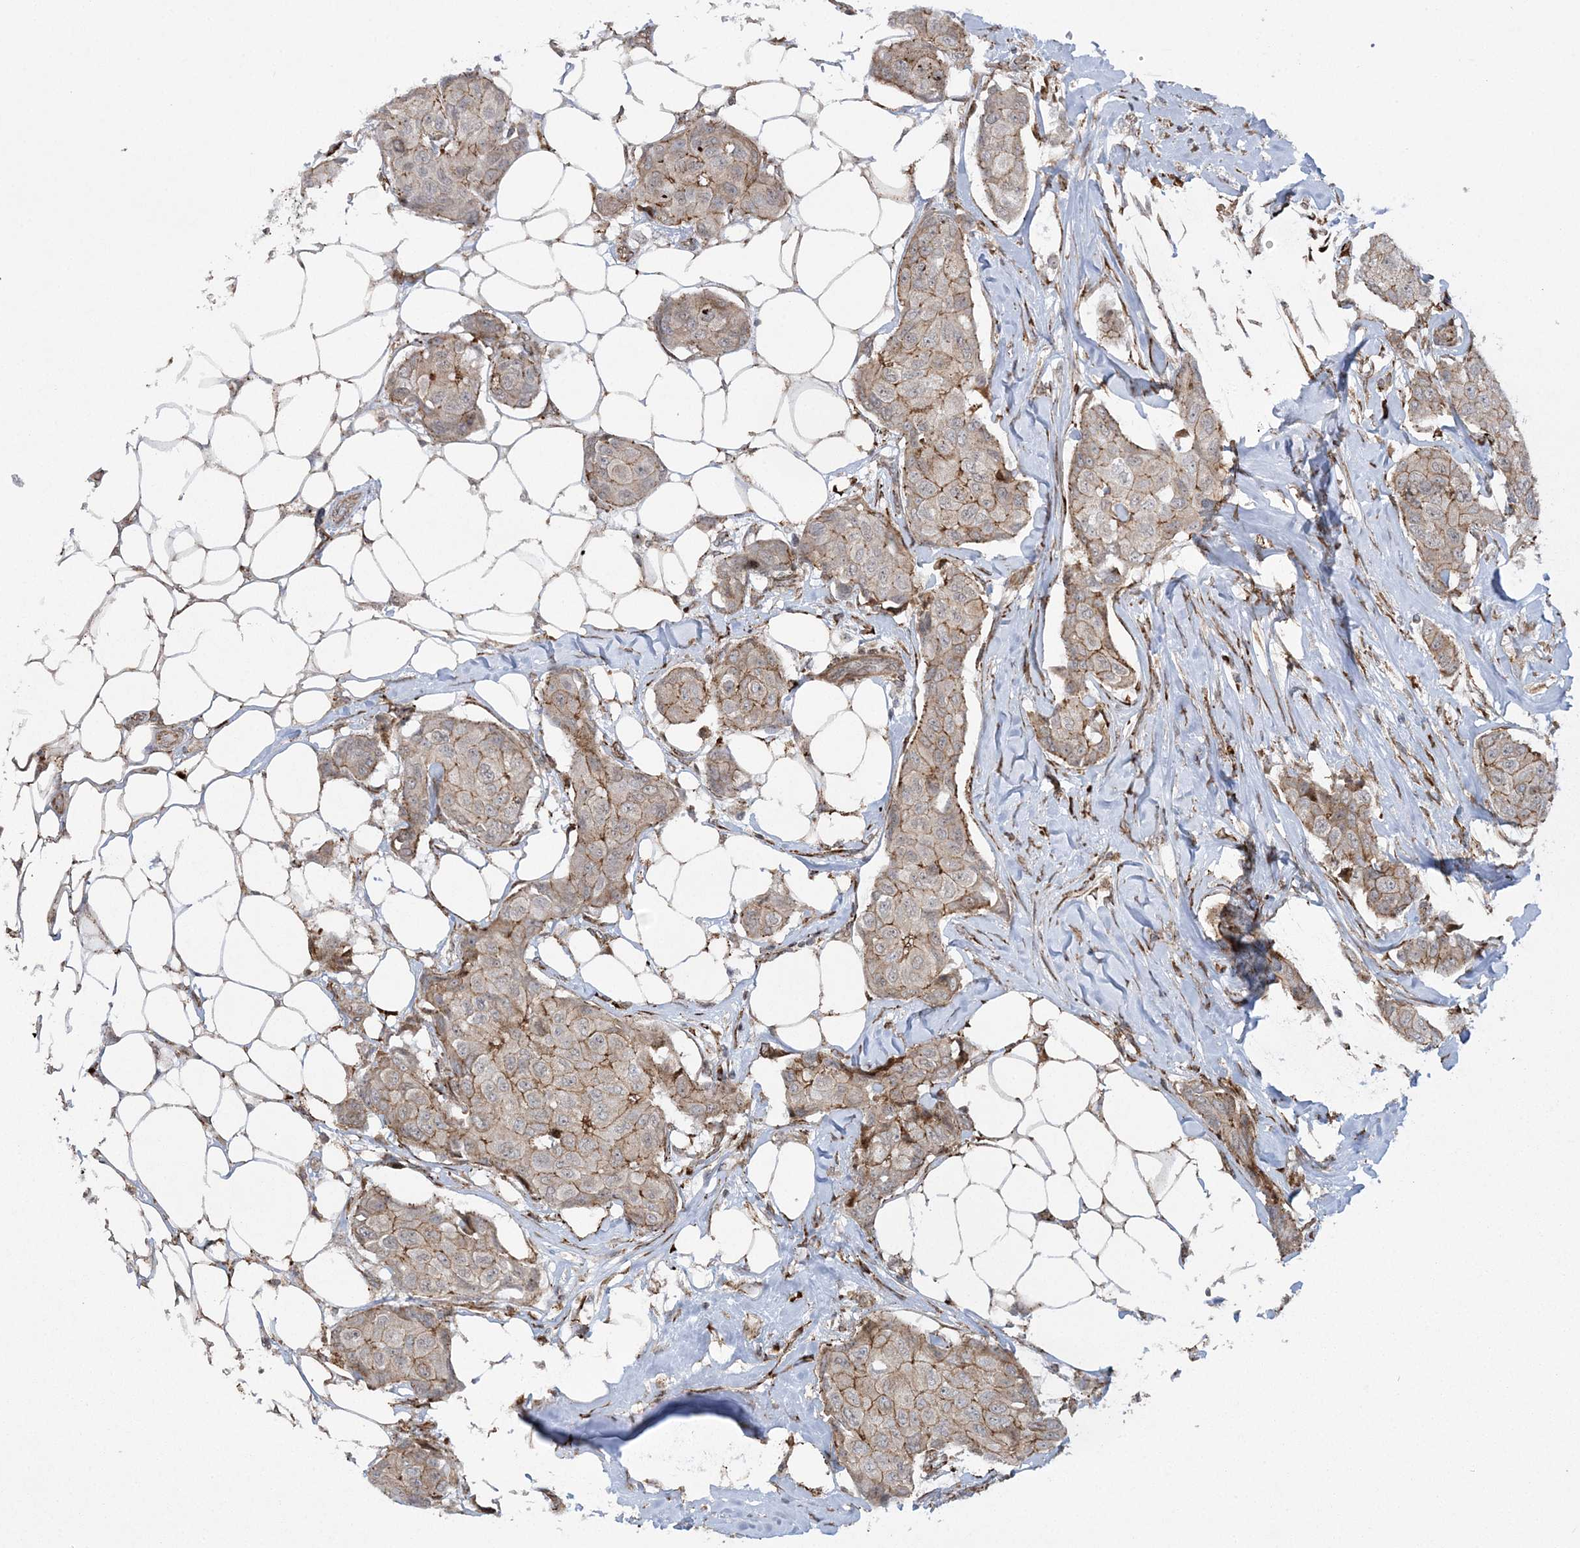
{"staining": {"intensity": "moderate", "quantity": ">75%", "location": "cytoplasmic/membranous"}, "tissue": "breast cancer", "cell_type": "Tumor cells", "image_type": "cancer", "snomed": [{"axis": "morphology", "description": "Duct carcinoma"}, {"axis": "topography", "description": "Breast"}], "caption": "Immunohistochemical staining of human breast cancer (intraductal carcinoma) shows medium levels of moderate cytoplasmic/membranous protein expression in approximately >75% of tumor cells.", "gene": "EFCAB12", "patient": {"sex": "female", "age": 80}}